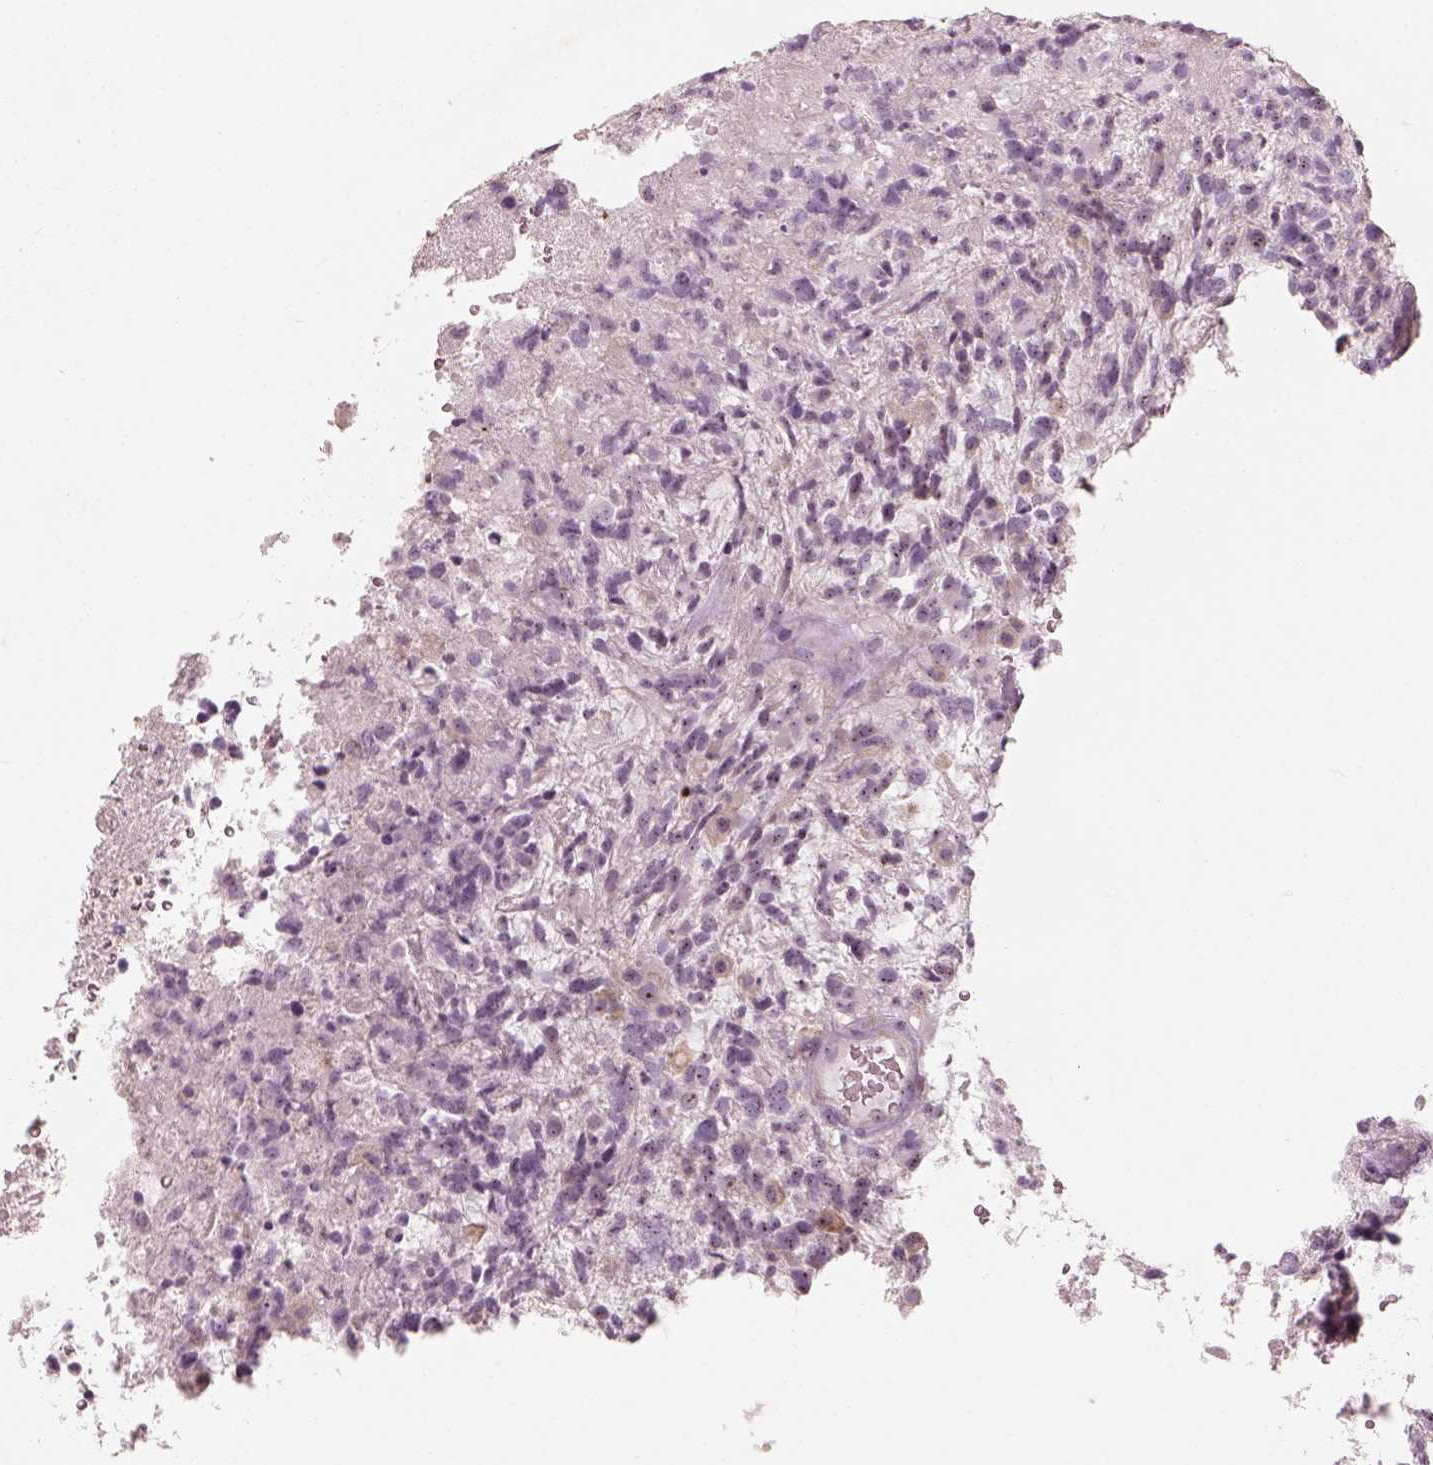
{"staining": {"intensity": "negative", "quantity": "none", "location": "none"}, "tissue": "glioma", "cell_type": "Tumor cells", "image_type": "cancer", "snomed": [{"axis": "morphology", "description": "Glioma, malignant, High grade"}, {"axis": "topography", "description": "Brain"}], "caption": "Immunohistochemical staining of malignant high-grade glioma shows no significant expression in tumor cells.", "gene": "CDS1", "patient": {"sex": "female", "age": 71}}